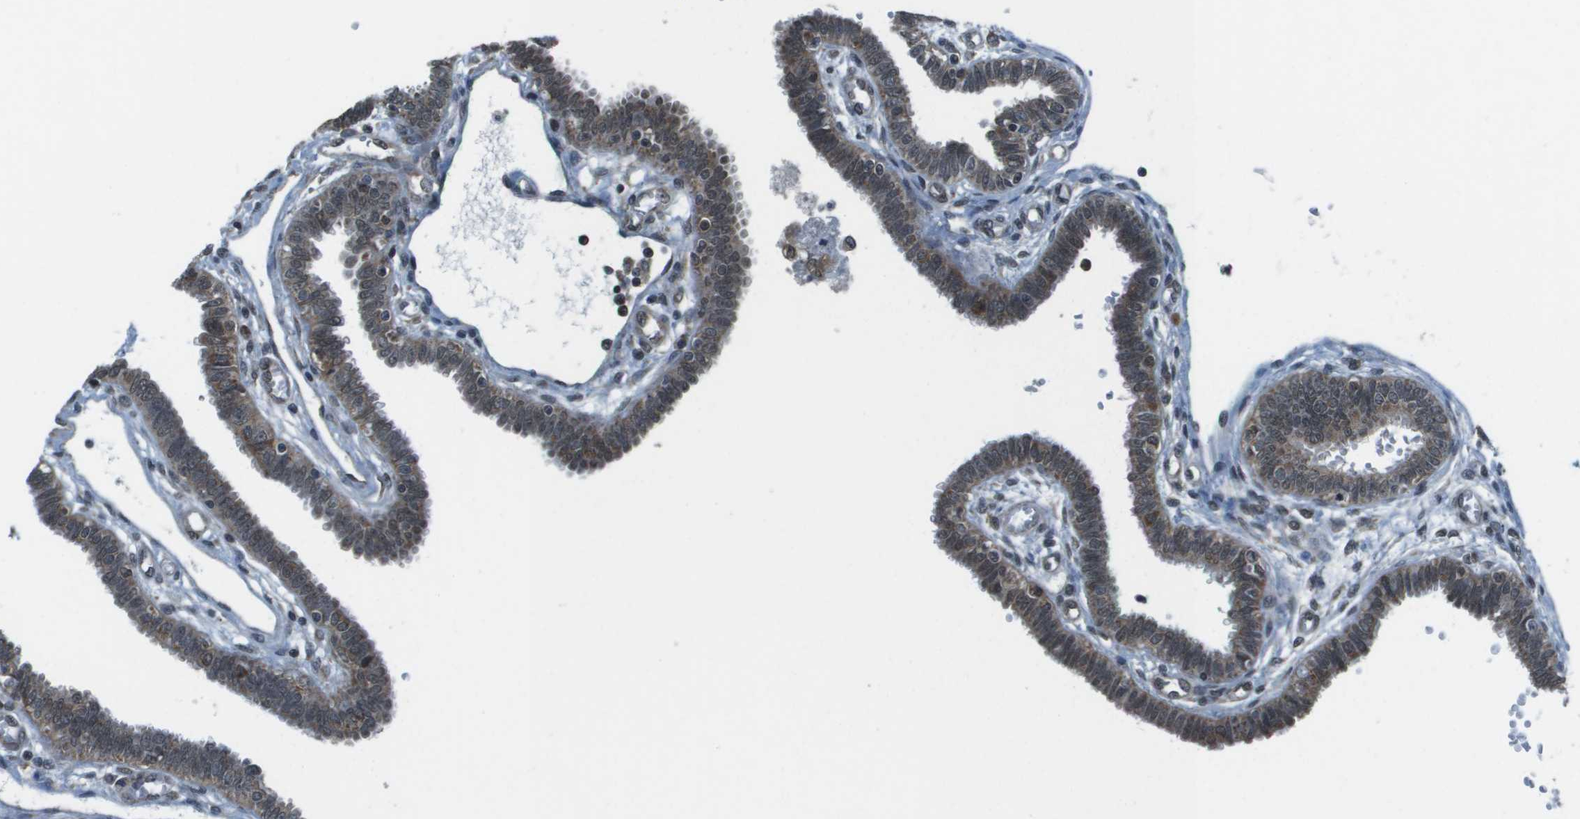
{"staining": {"intensity": "moderate", "quantity": ">75%", "location": "cytoplasmic/membranous"}, "tissue": "fallopian tube", "cell_type": "Glandular cells", "image_type": "normal", "snomed": [{"axis": "morphology", "description": "Normal tissue, NOS"}, {"axis": "topography", "description": "Fallopian tube"}], "caption": "A histopathology image of human fallopian tube stained for a protein reveals moderate cytoplasmic/membranous brown staining in glandular cells.", "gene": "PPFIA1", "patient": {"sex": "female", "age": 32}}